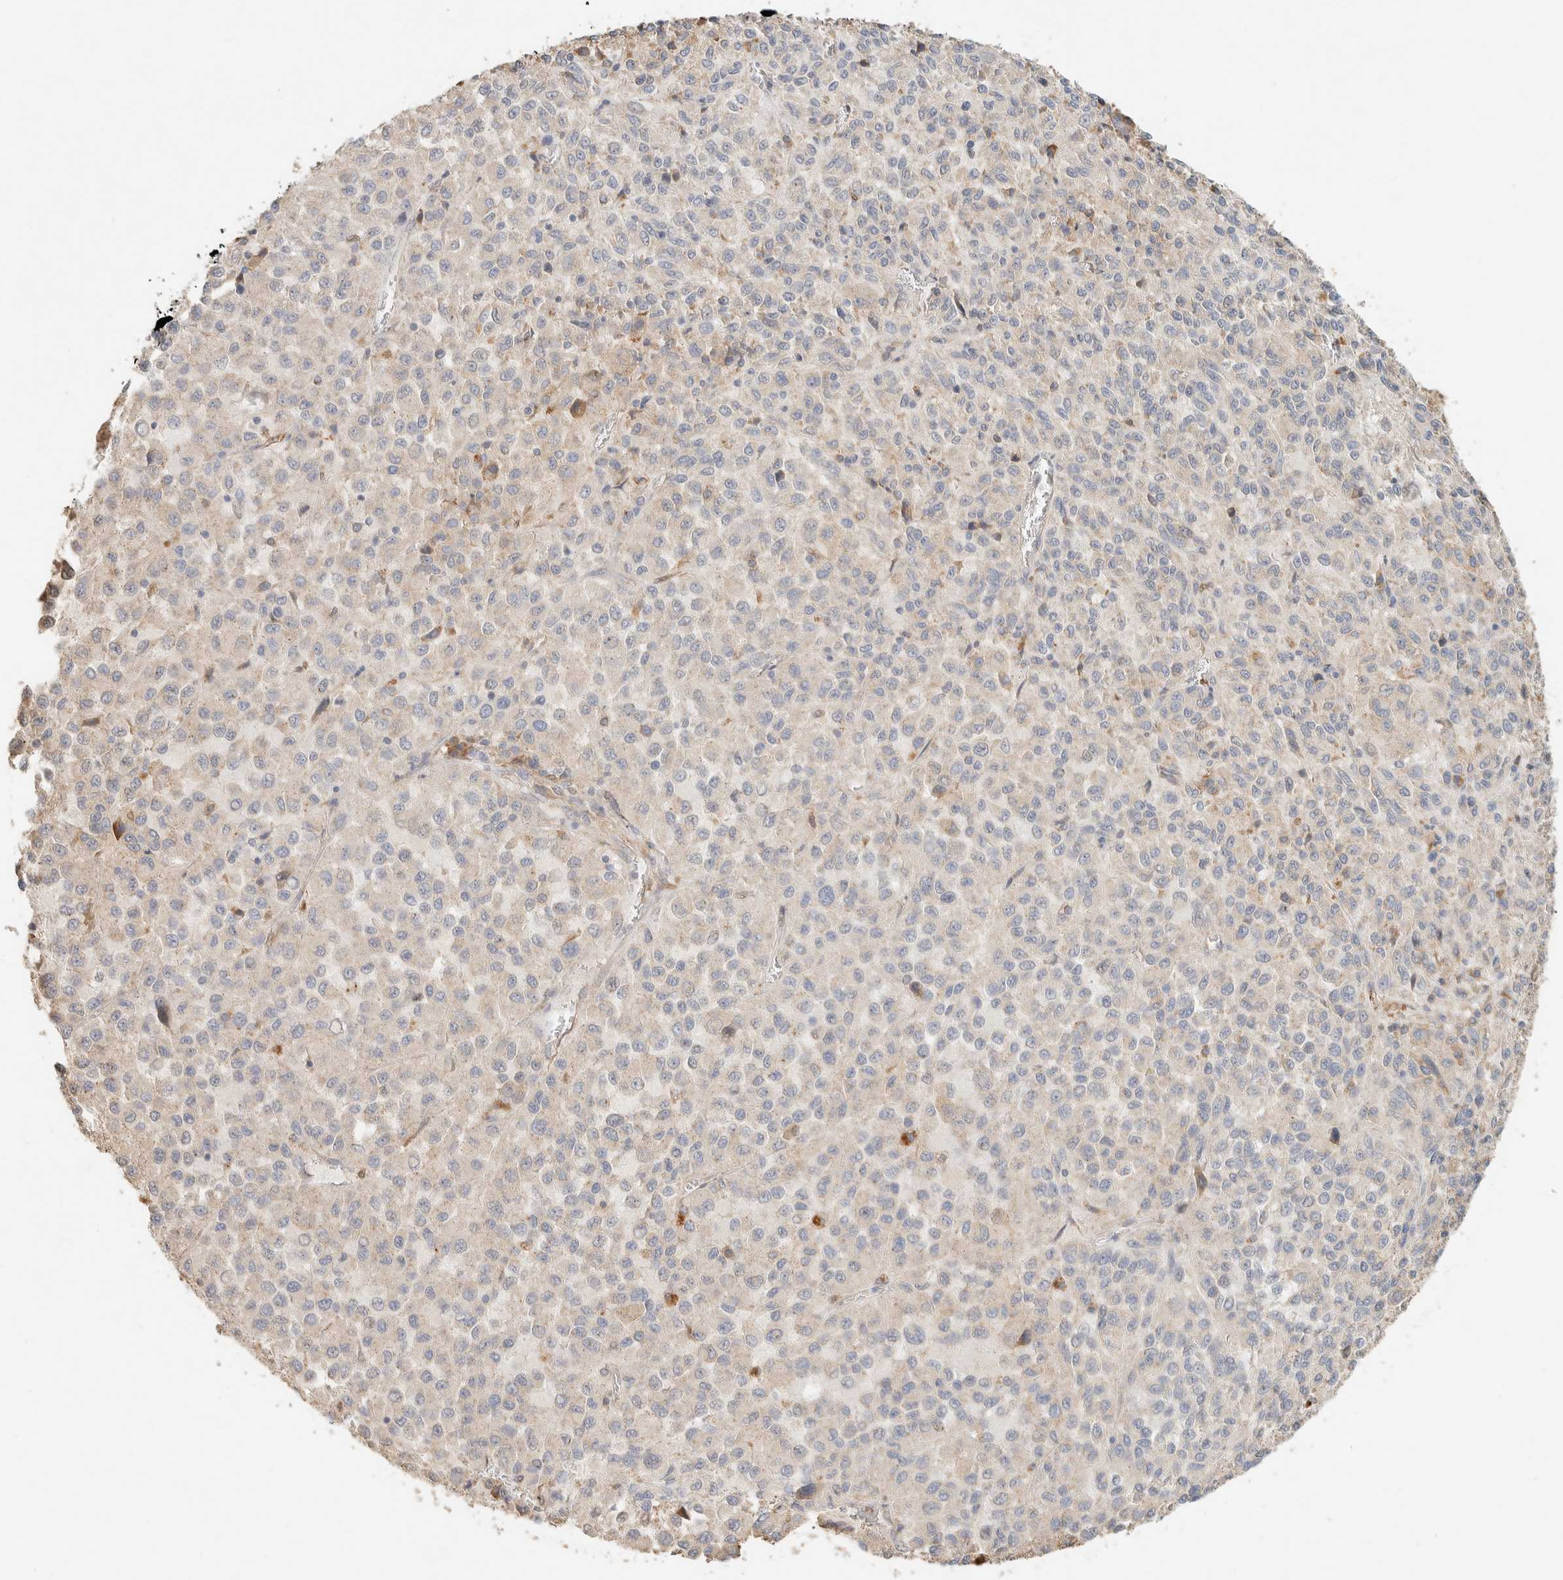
{"staining": {"intensity": "negative", "quantity": "none", "location": "none"}, "tissue": "melanoma", "cell_type": "Tumor cells", "image_type": "cancer", "snomed": [{"axis": "morphology", "description": "Malignant melanoma, Metastatic site"}, {"axis": "topography", "description": "Lung"}], "caption": "This is a photomicrograph of immunohistochemistry staining of malignant melanoma (metastatic site), which shows no positivity in tumor cells.", "gene": "TTC3", "patient": {"sex": "male", "age": 64}}